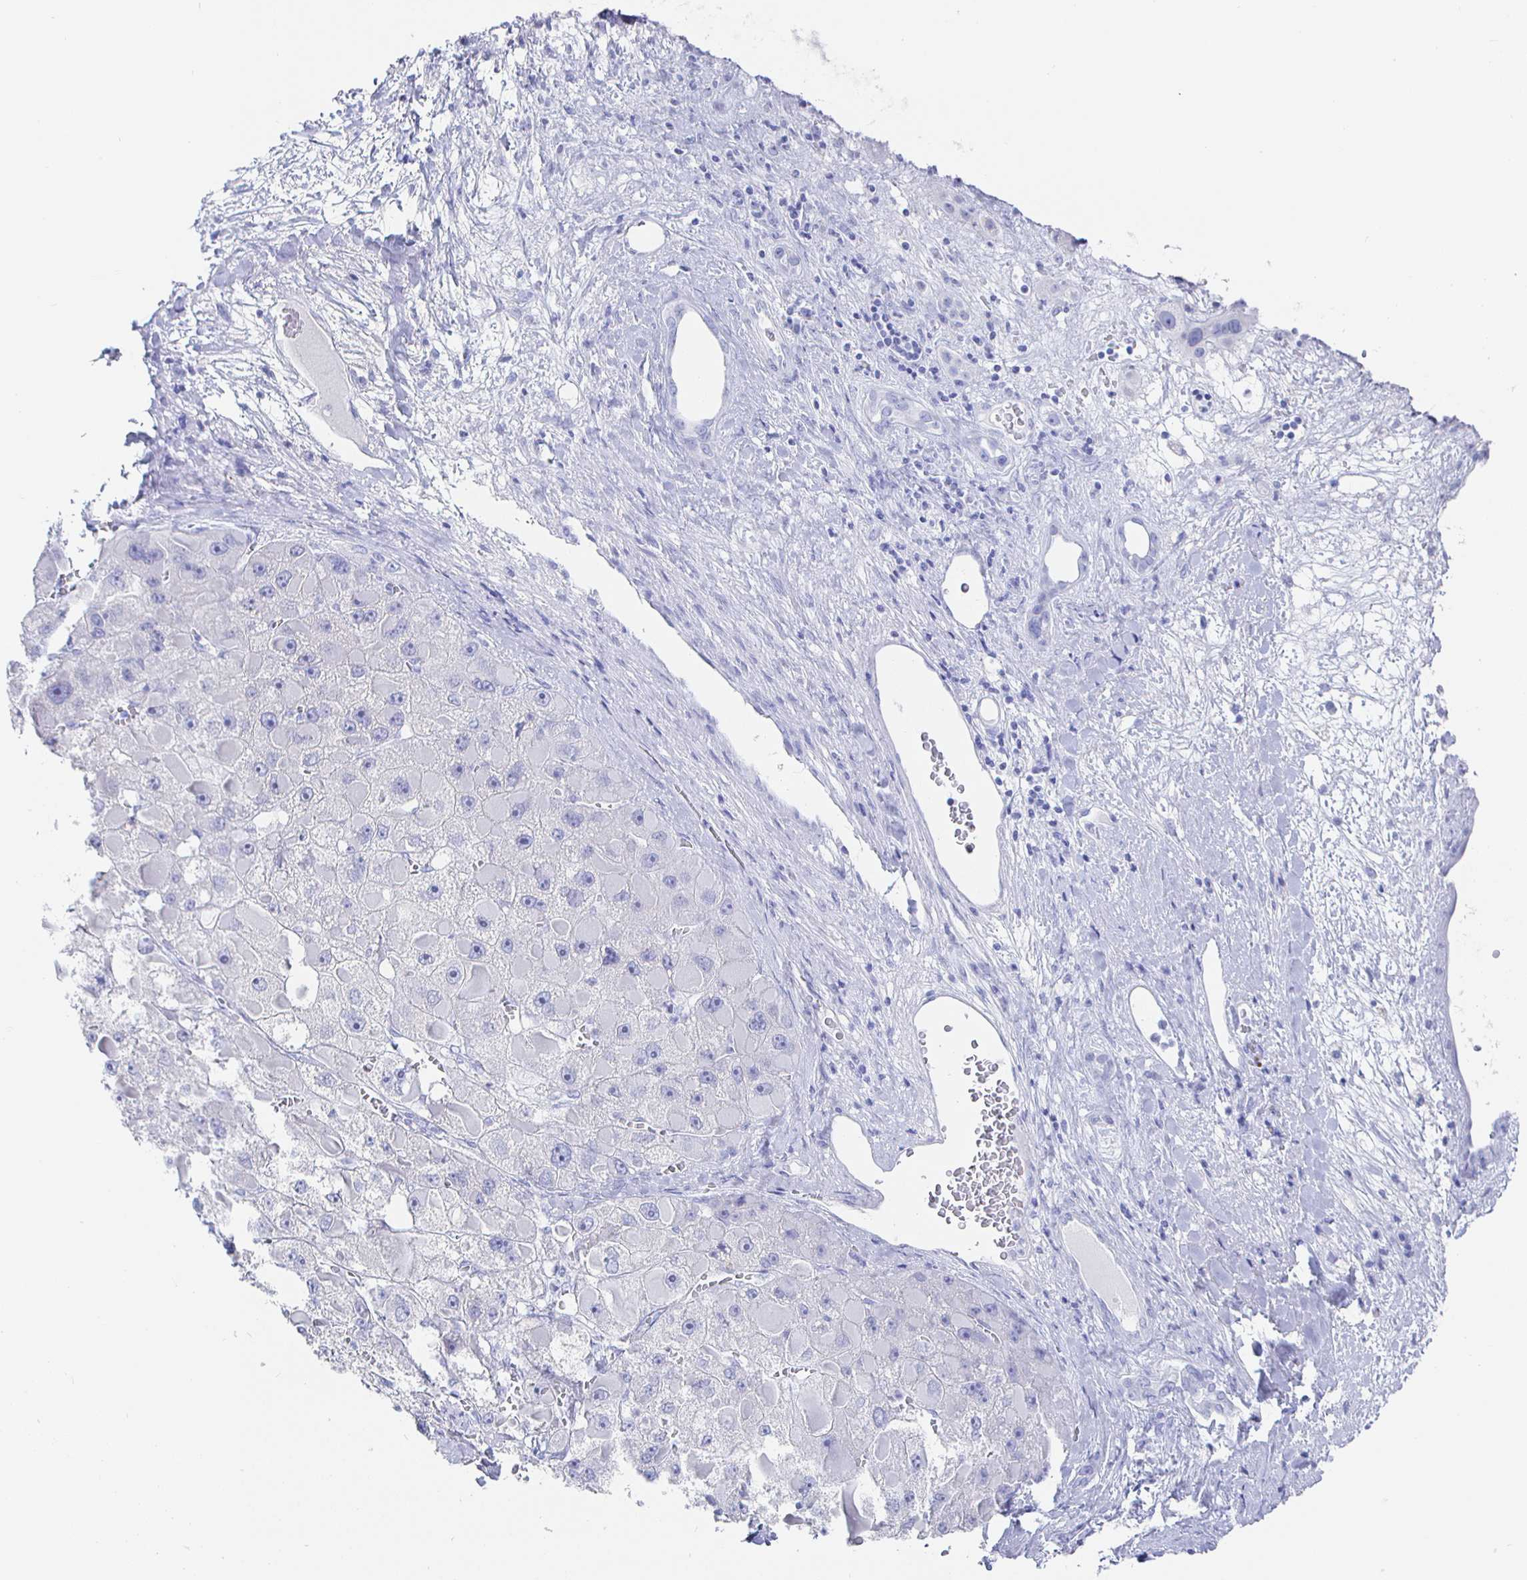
{"staining": {"intensity": "negative", "quantity": "none", "location": "none"}, "tissue": "liver cancer", "cell_type": "Tumor cells", "image_type": "cancer", "snomed": [{"axis": "morphology", "description": "Carcinoma, Hepatocellular, NOS"}, {"axis": "topography", "description": "Liver"}], "caption": "There is no significant expression in tumor cells of liver cancer (hepatocellular carcinoma). (DAB (3,3'-diaminobenzidine) IHC, high magnification).", "gene": "CLCA1", "patient": {"sex": "female", "age": 73}}